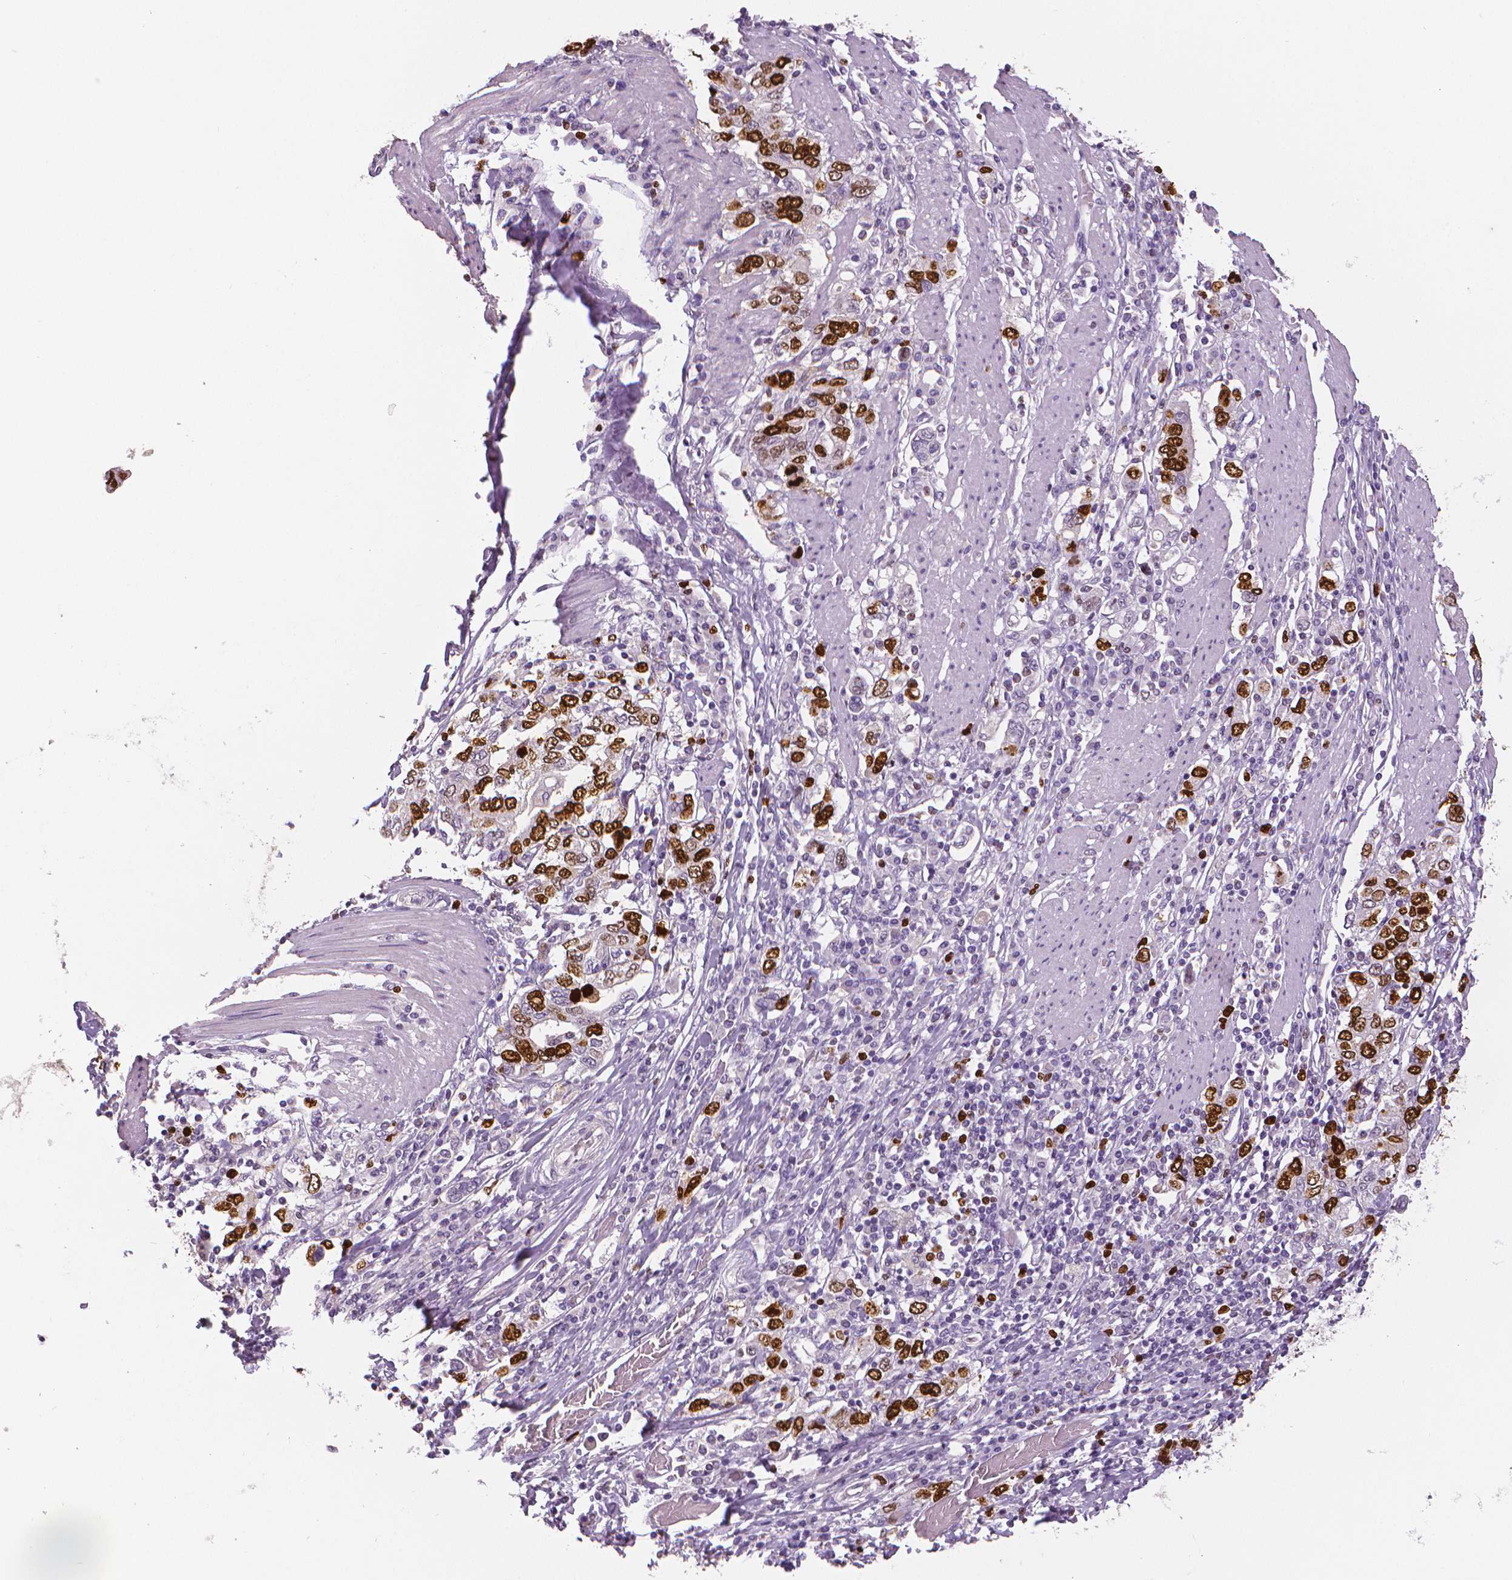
{"staining": {"intensity": "strong", "quantity": ">75%", "location": "nuclear"}, "tissue": "stomach cancer", "cell_type": "Tumor cells", "image_type": "cancer", "snomed": [{"axis": "morphology", "description": "Adenocarcinoma, NOS"}, {"axis": "topography", "description": "Stomach, upper"}, {"axis": "topography", "description": "Stomach"}], "caption": "Immunohistochemistry (DAB) staining of human stomach cancer displays strong nuclear protein expression in about >75% of tumor cells. (Brightfield microscopy of DAB IHC at high magnification).", "gene": "MKI67", "patient": {"sex": "male", "age": 62}}